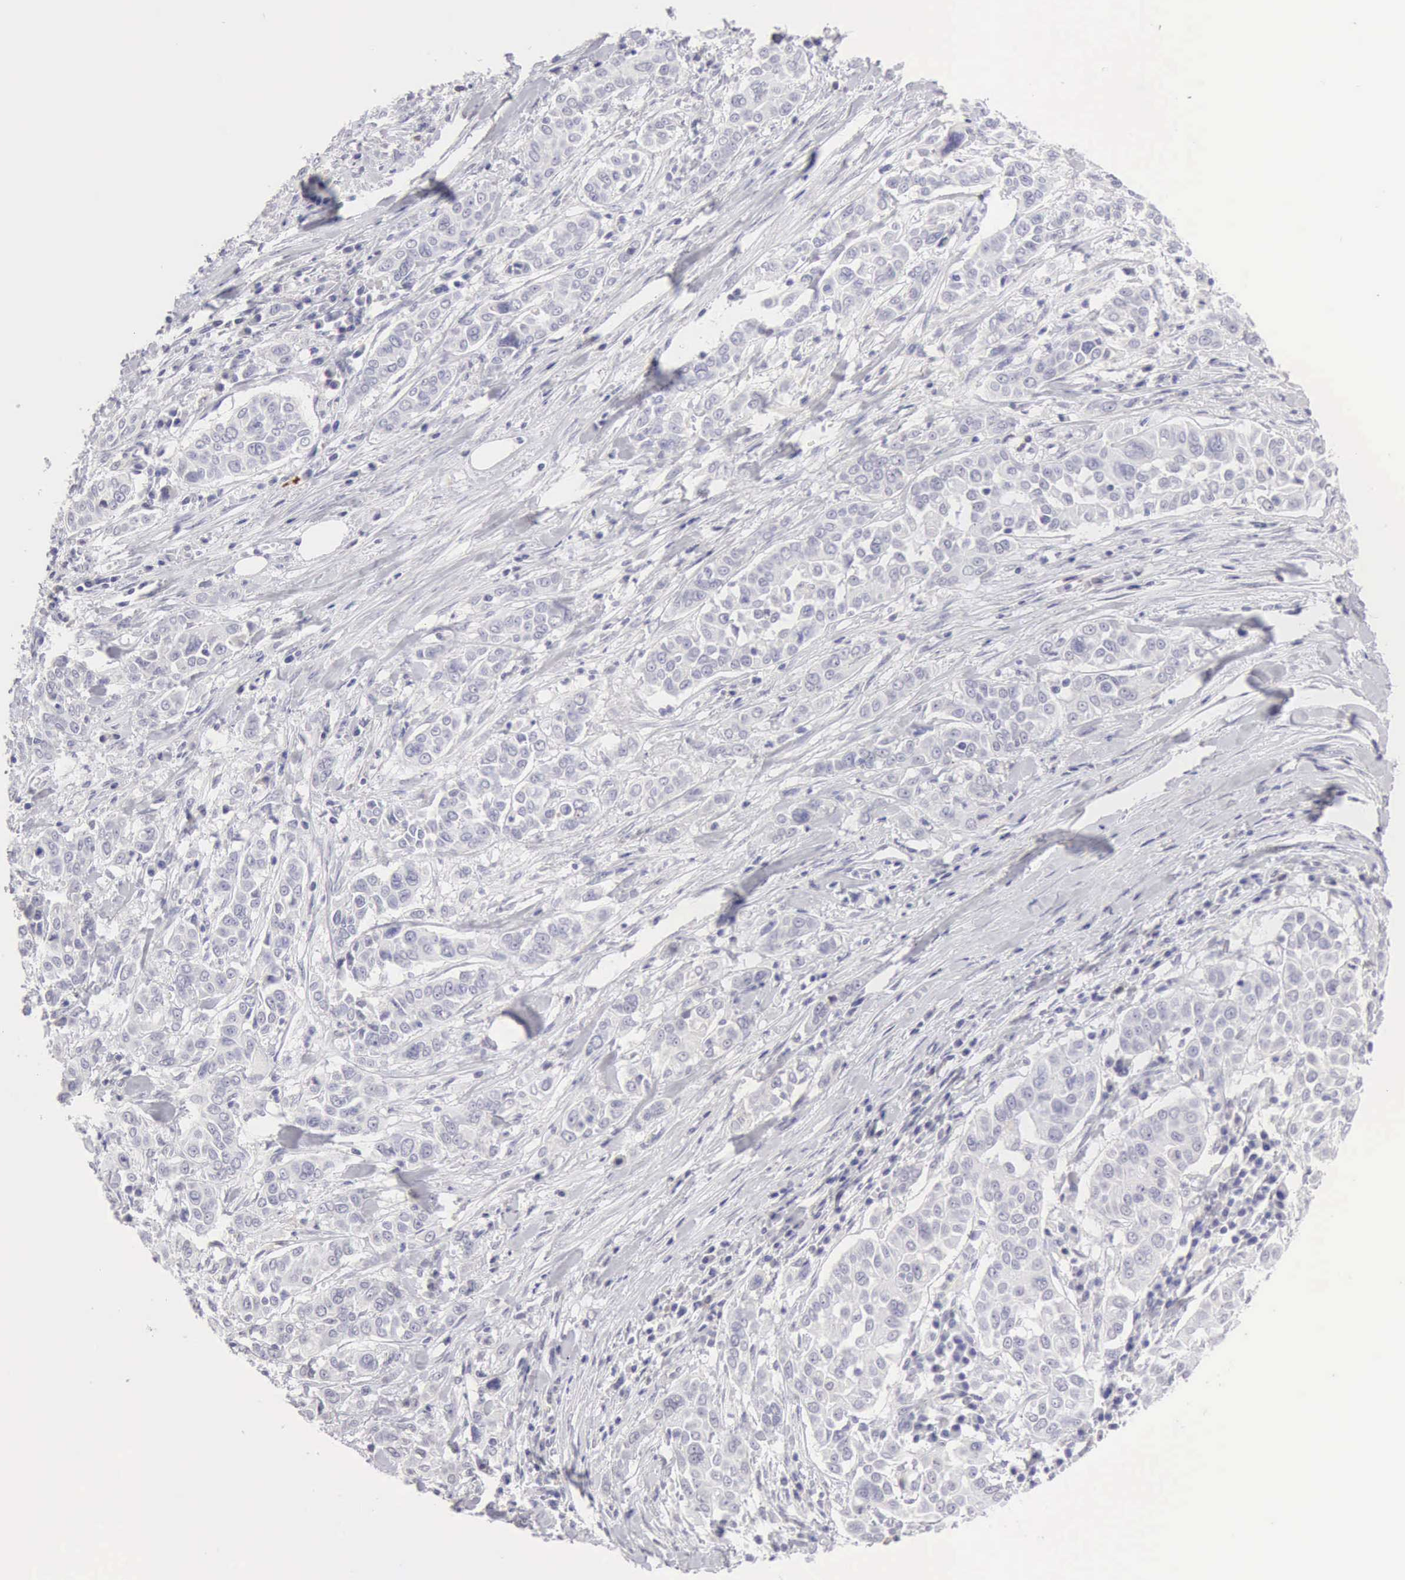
{"staining": {"intensity": "negative", "quantity": "none", "location": "none"}, "tissue": "pancreatic cancer", "cell_type": "Tumor cells", "image_type": "cancer", "snomed": [{"axis": "morphology", "description": "Adenocarcinoma, NOS"}, {"axis": "topography", "description": "Pancreas"}], "caption": "Immunohistochemistry image of pancreatic cancer stained for a protein (brown), which reveals no expression in tumor cells.", "gene": "RNASE1", "patient": {"sex": "female", "age": 52}}